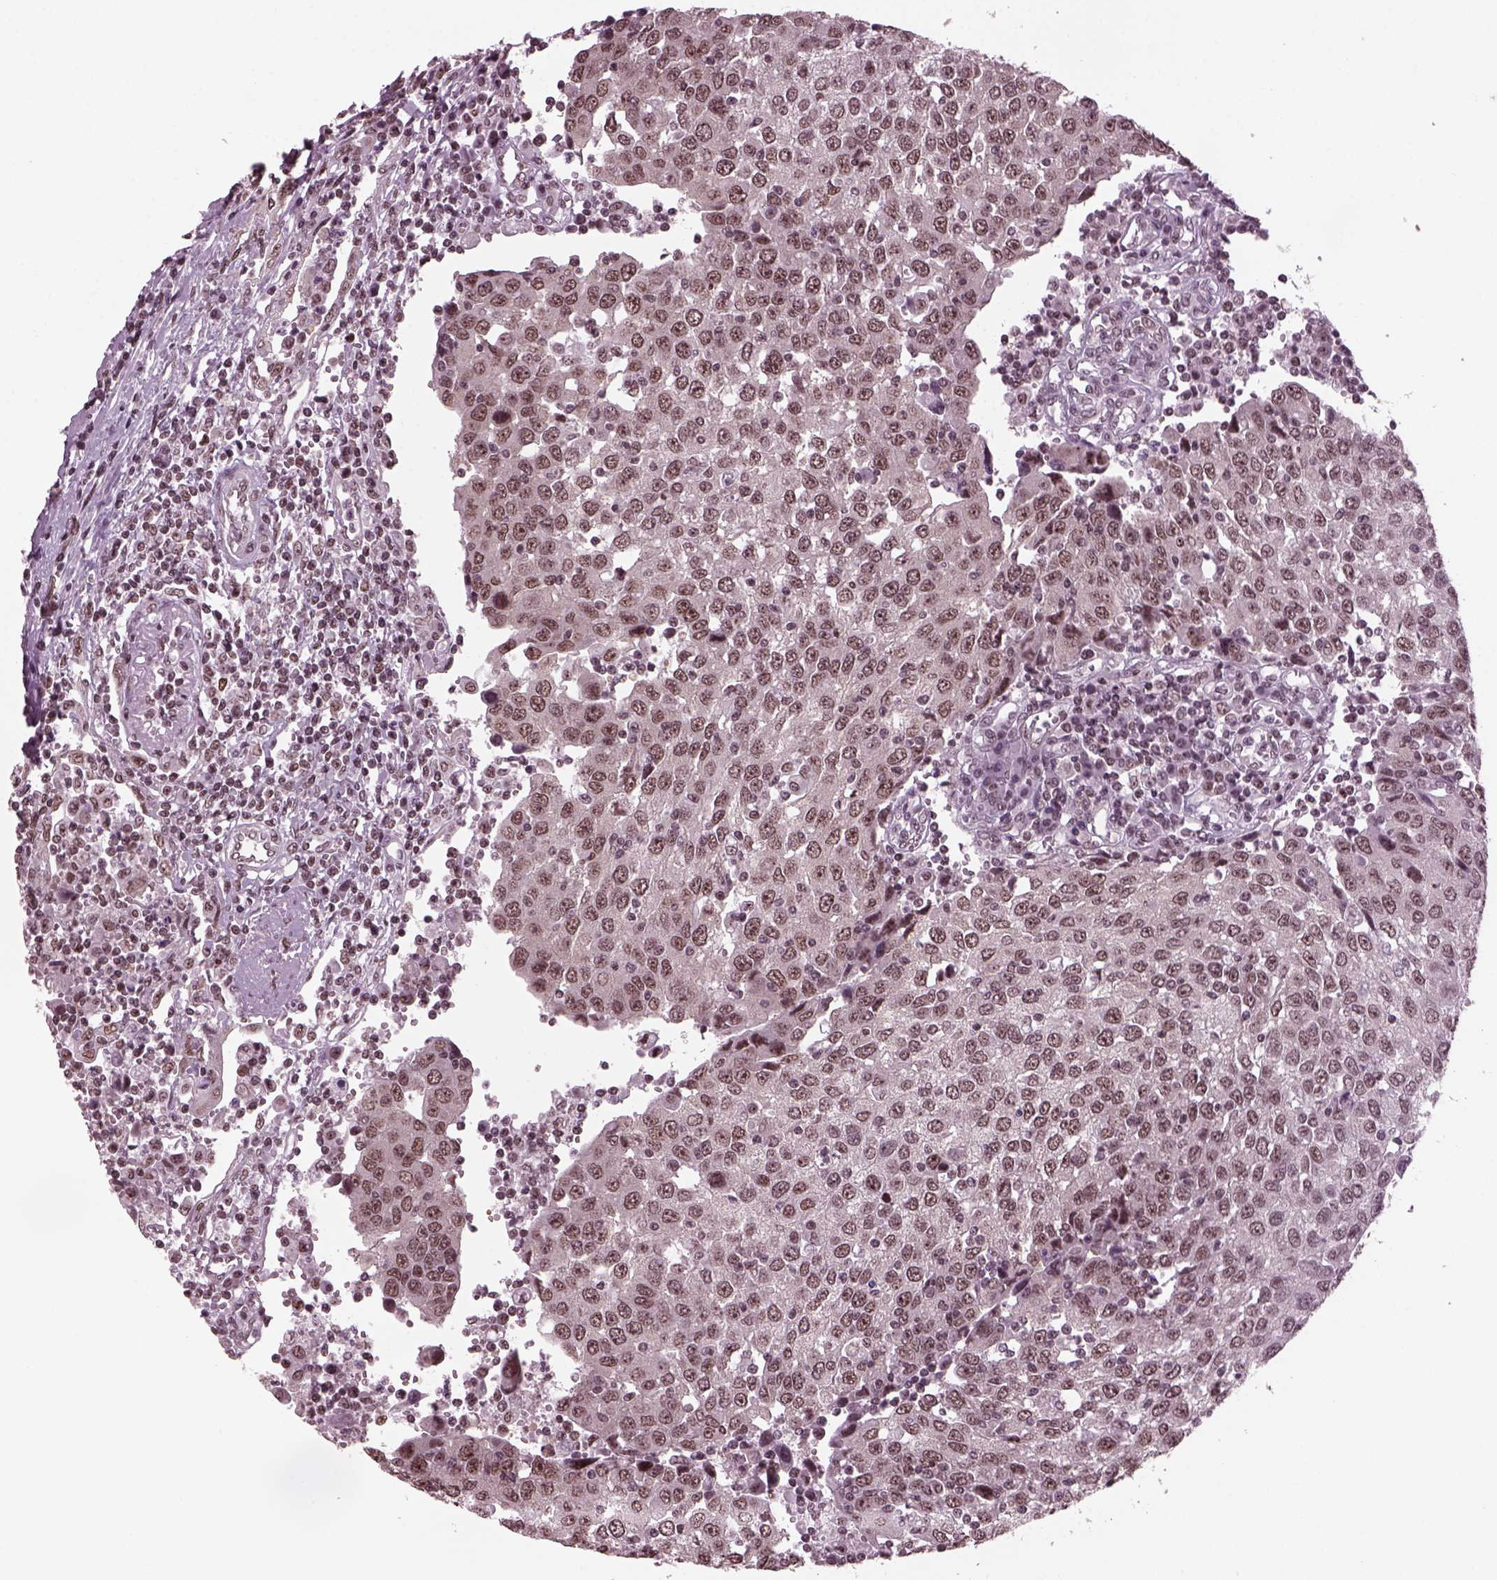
{"staining": {"intensity": "weak", "quantity": ">75%", "location": "nuclear"}, "tissue": "urothelial cancer", "cell_type": "Tumor cells", "image_type": "cancer", "snomed": [{"axis": "morphology", "description": "Urothelial carcinoma, High grade"}, {"axis": "topography", "description": "Urinary bladder"}], "caption": "Immunohistochemistry (DAB (3,3'-diaminobenzidine)) staining of high-grade urothelial carcinoma demonstrates weak nuclear protein positivity in approximately >75% of tumor cells.", "gene": "RUVBL2", "patient": {"sex": "female", "age": 85}}